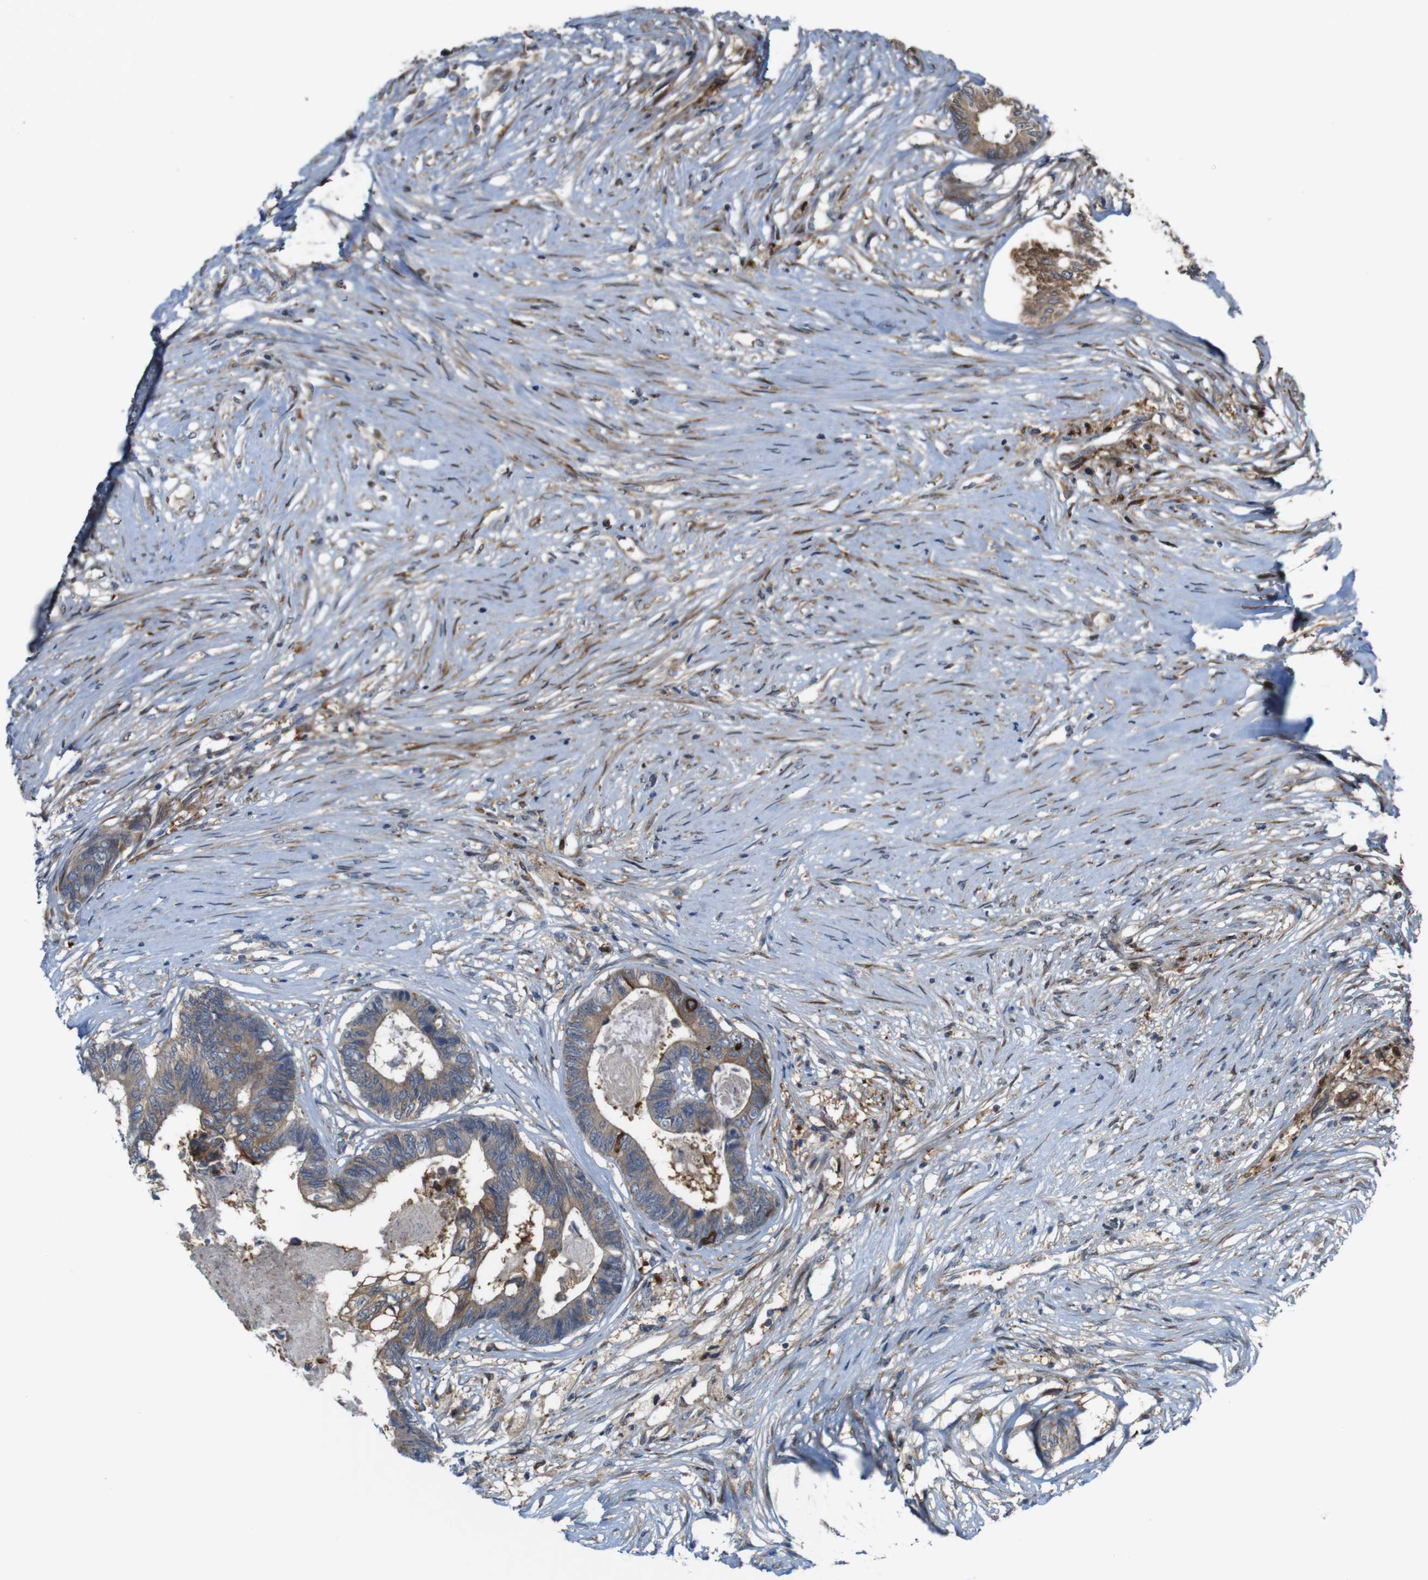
{"staining": {"intensity": "strong", "quantity": "<25%", "location": "cytoplasmic/membranous"}, "tissue": "colorectal cancer", "cell_type": "Tumor cells", "image_type": "cancer", "snomed": [{"axis": "morphology", "description": "Adenocarcinoma, NOS"}, {"axis": "topography", "description": "Rectum"}], "caption": "High-power microscopy captured an immunohistochemistry micrograph of colorectal adenocarcinoma, revealing strong cytoplasmic/membranous positivity in approximately <25% of tumor cells. (Brightfield microscopy of DAB IHC at high magnification).", "gene": "PCOLCE2", "patient": {"sex": "male", "age": 63}}